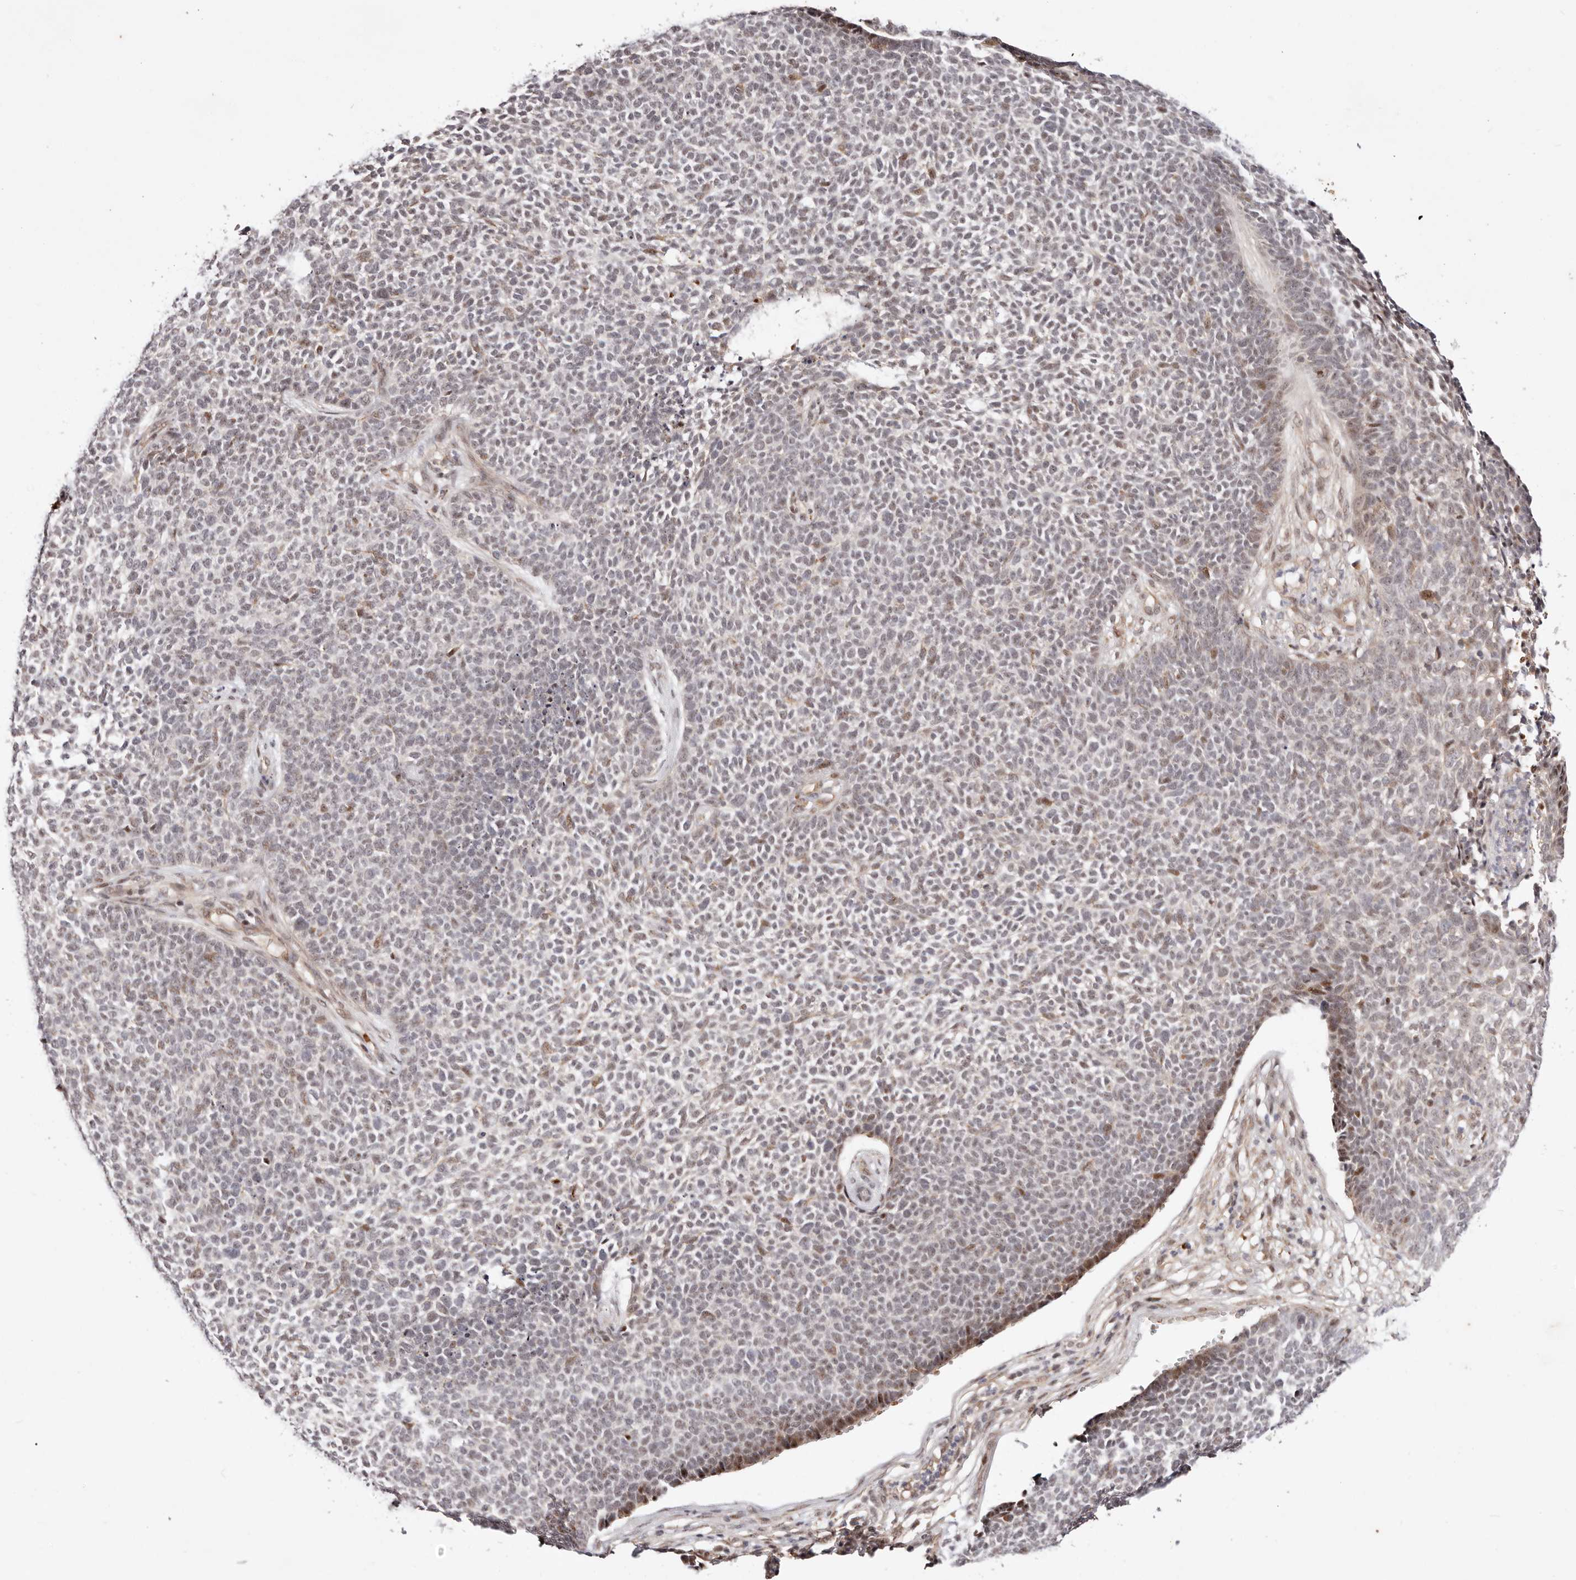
{"staining": {"intensity": "moderate", "quantity": "<25%", "location": "nuclear"}, "tissue": "skin cancer", "cell_type": "Tumor cells", "image_type": "cancer", "snomed": [{"axis": "morphology", "description": "Basal cell carcinoma"}, {"axis": "topography", "description": "Skin"}], "caption": "Skin basal cell carcinoma stained with a brown dye exhibits moderate nuclear positive staining in about <25% of tumor cells.", "gene": "WRN", "patient": {"sex": "female", "age": 84}}